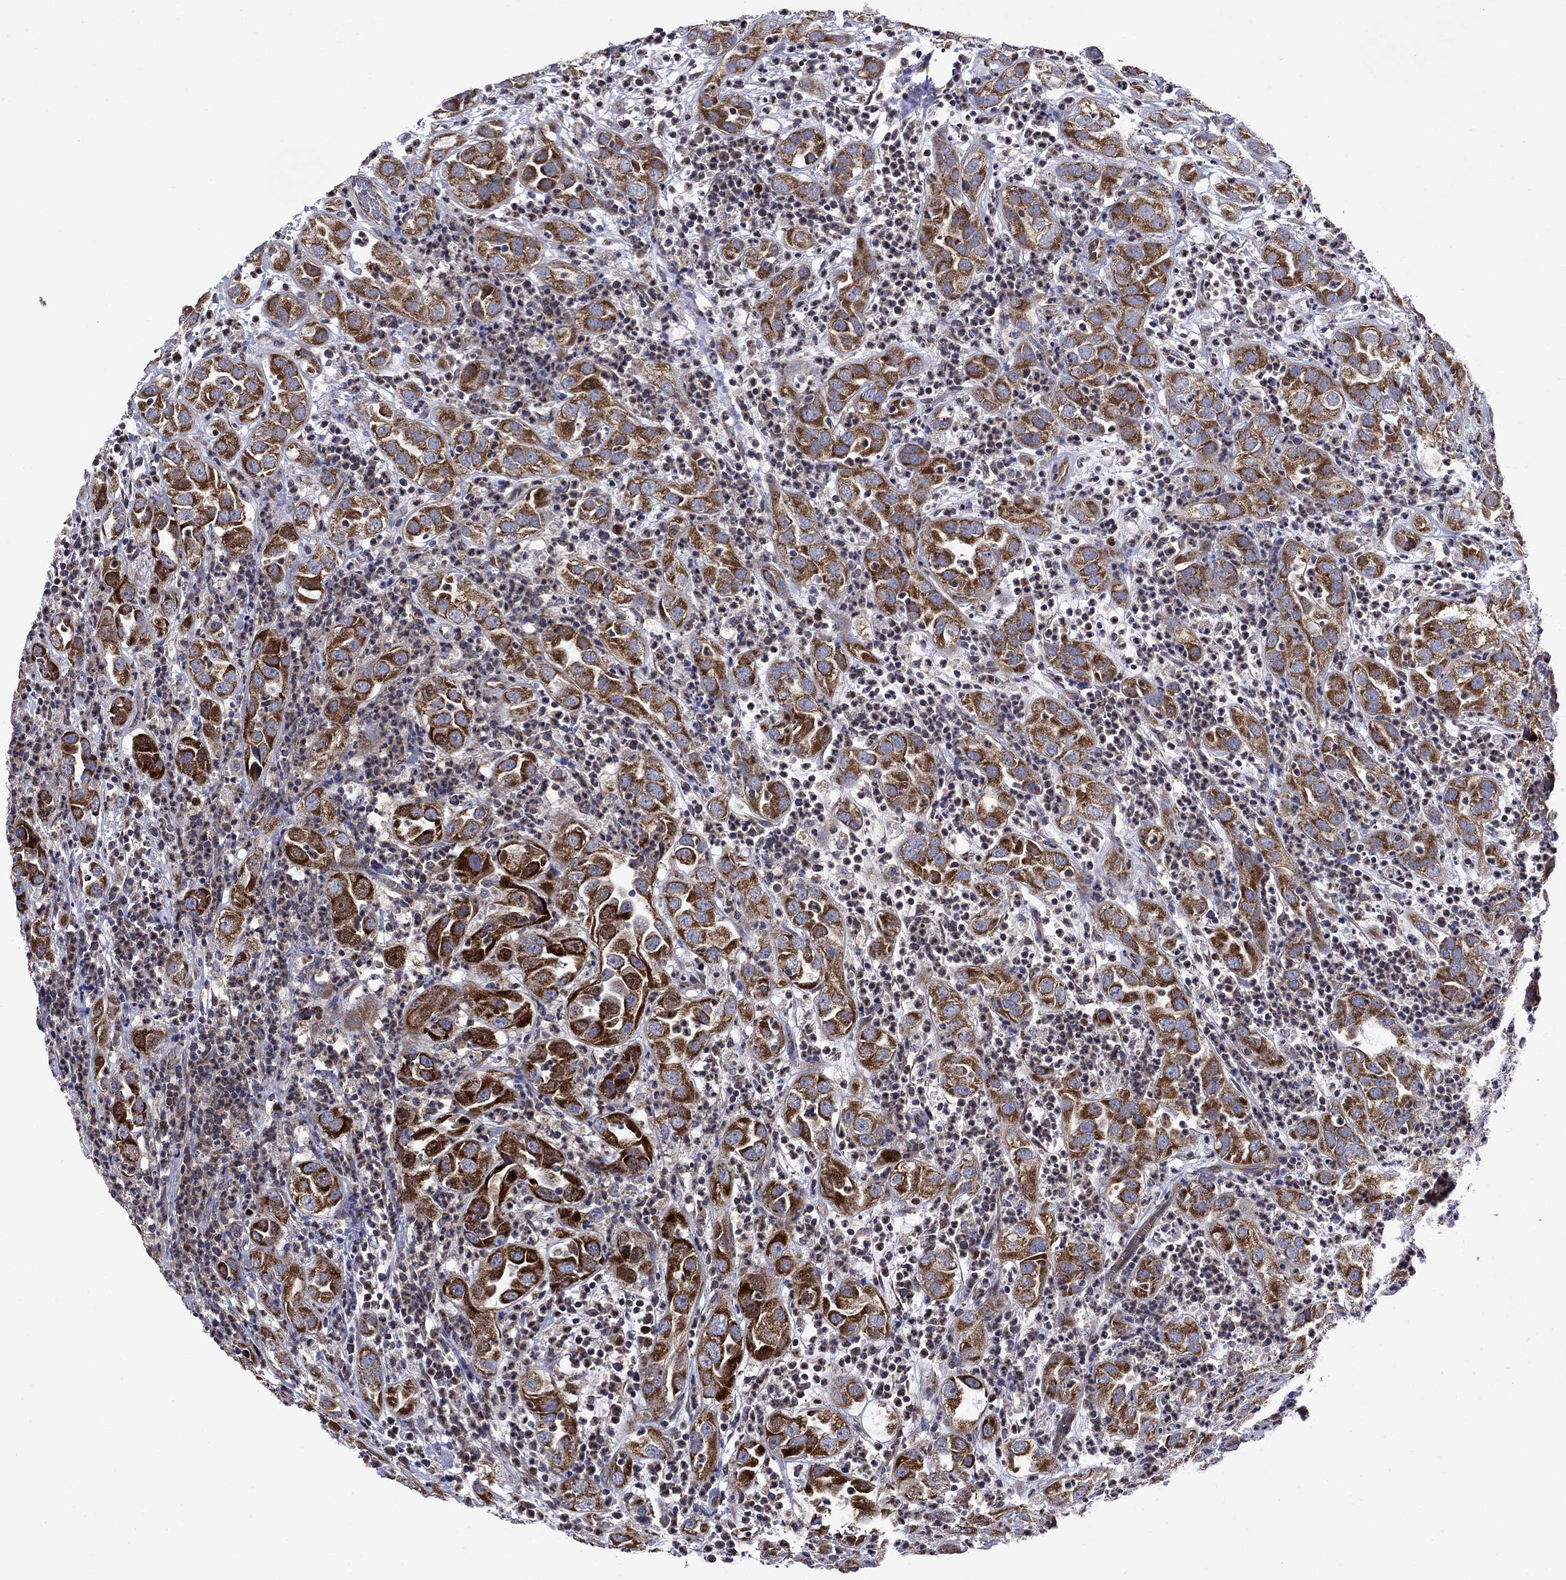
{"staining": {"intensity": "strong", "quantity": ">75%", "location": "cytoplasmic/membranous"}, "tissue": "urothelial cancer", "cell_type": "Tumor cells", "image_type": "cancer", "snomed": [{"axis": "morphology", "description": "Urothelial carcinoma, High grade"}, {"axis": "topography", "description": "Urinary bladder"}], "caption": "Urothelial cancer stained for a protein shows strong cytoplasmic/membranous positivity in tumor cells.", "gene": "KIF22", "patient": {"sex": "female", "age": 41}}